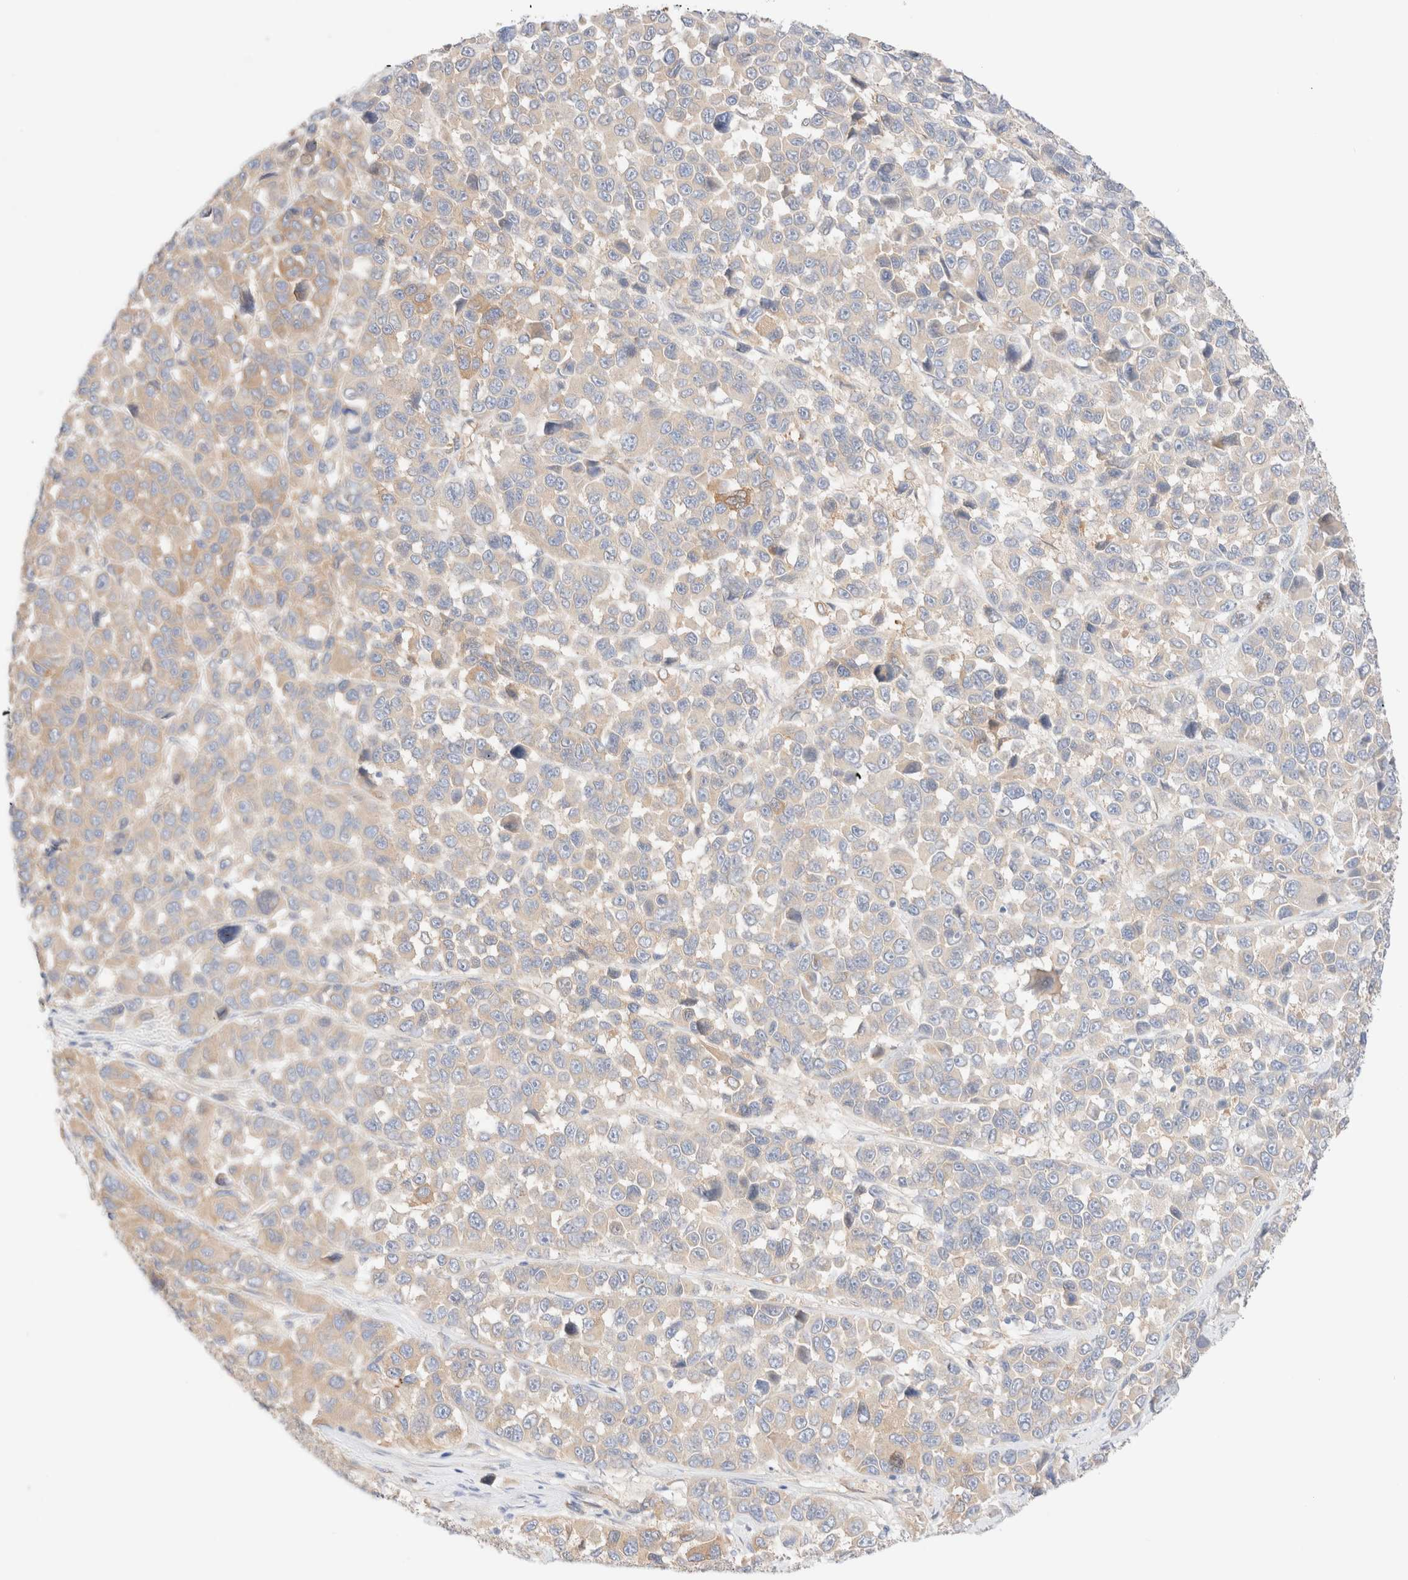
{"staining": {"intensity": "weak", "quantity": "25%-75%", "location": "cytoplasmic/membranous"}, "tissue": "melanoma", "cell_type": "Tumor cells", "image_type": "cancer", "snomed": [{"axis": "morphology", "description": "Malignant melanoma, NOS"}, {"axis": "topography", "description": "Skin"}], "caption": "Malignant melanoma tissue displays weak cytoplasmic/membranous positivity in approximately 25%-75% of tumor cells, visualized by immunohistochemistry. (DAB (3,3'-diaminobenzidine) IHC with brightfield microscopy, high magnification).", "gene": "NIBAN2", "patient": {"sex": "male", "age": 53}}